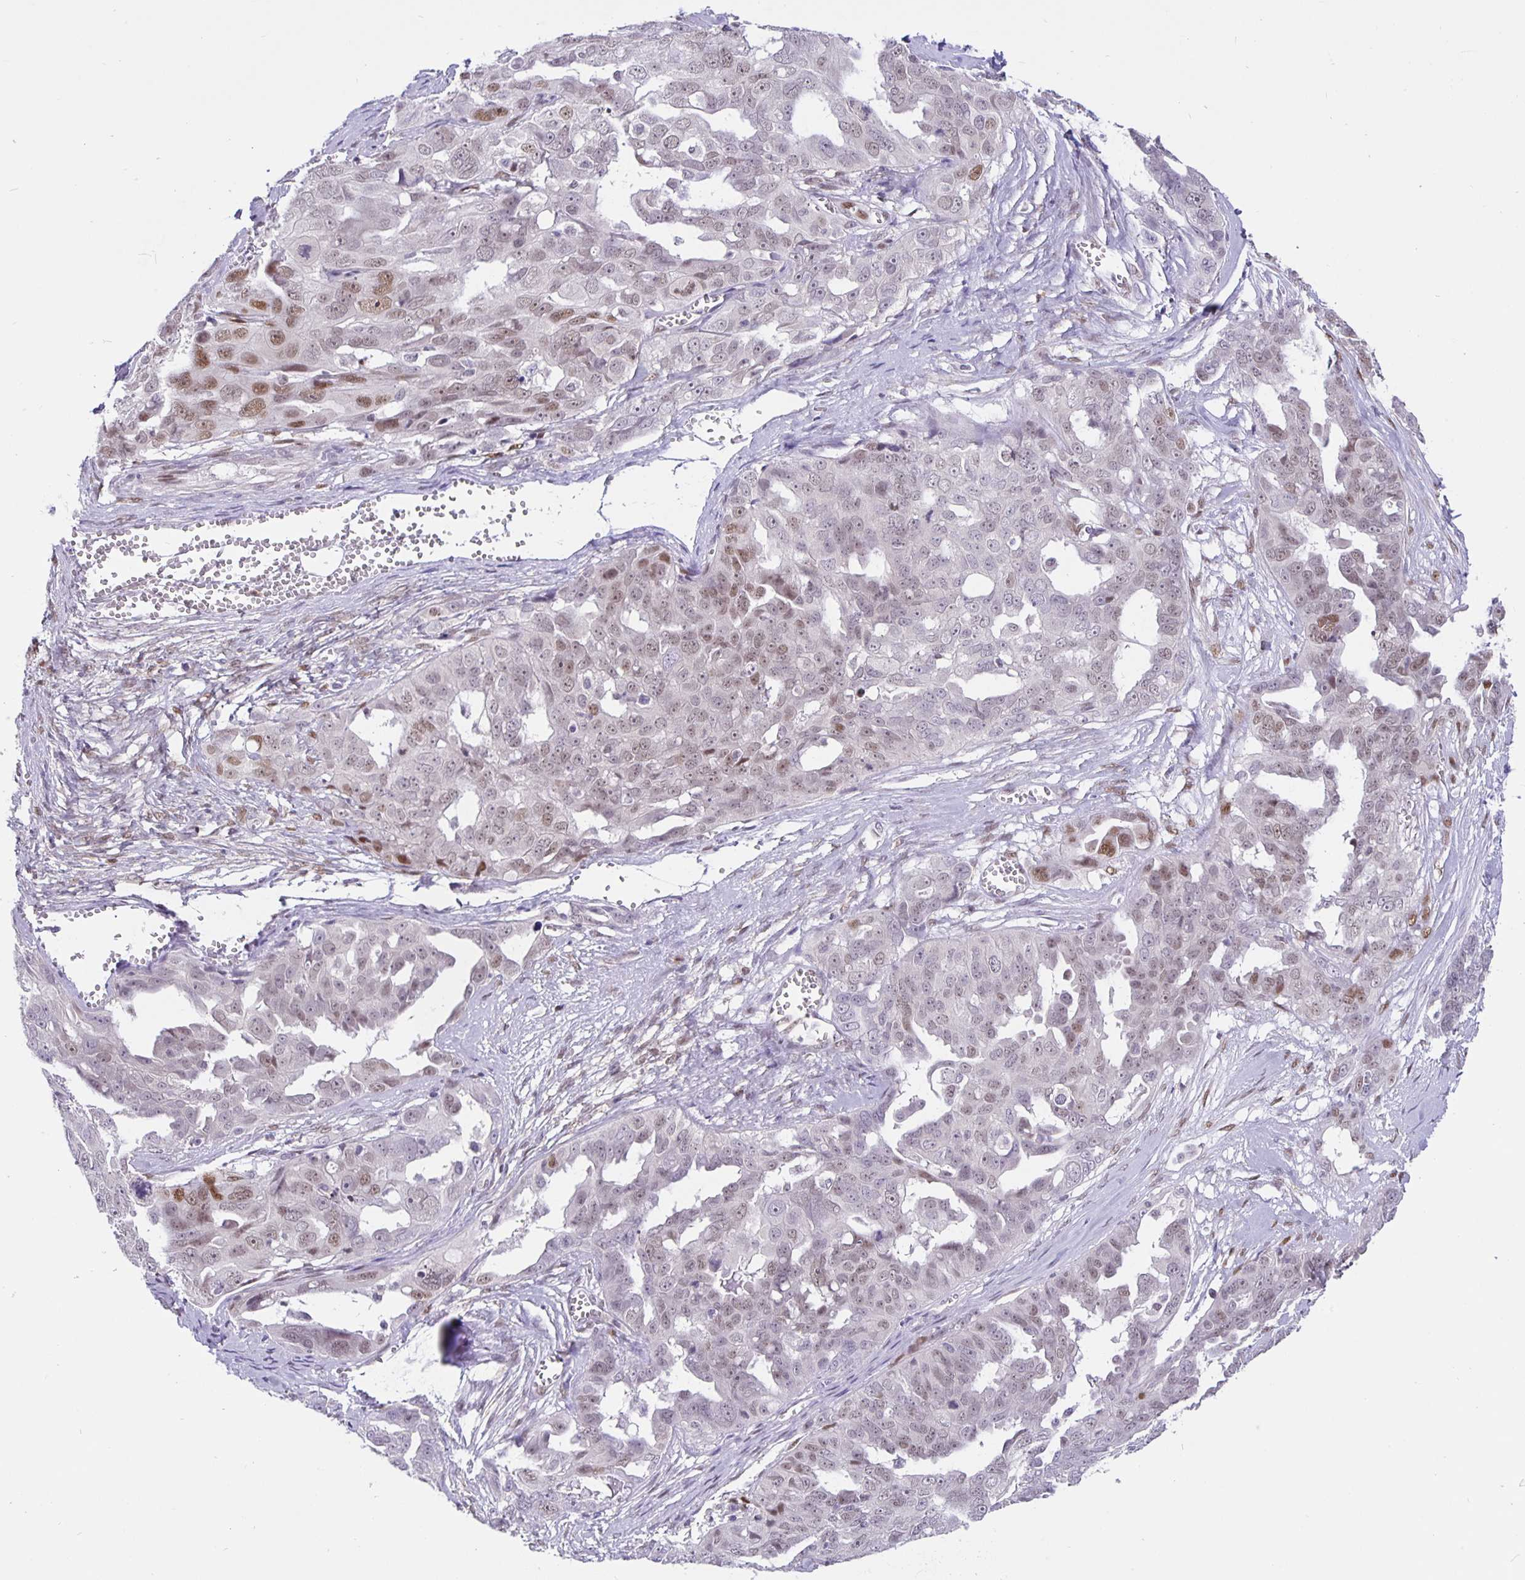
{"staining": {"intensity": "moderate", "quantity": "<25%", "location": "nuclear"}, "tissue": "ovarian cancer", "cell_type": "Tumor cells", "image_type": "cancer", "snomed": [{"axis": "morphology", "description": "Carcinoma, endometroid"}, {"axis": "topography", "description": "Ovary"}], "caption": "A photomicrograph of human ovarian endometroid carcinoma stained for a protein demonstrates moderate nuclear brown staining in tumor cells.", "gene": "FOSL2", "patient": {"sex": "female", "age": 70}}